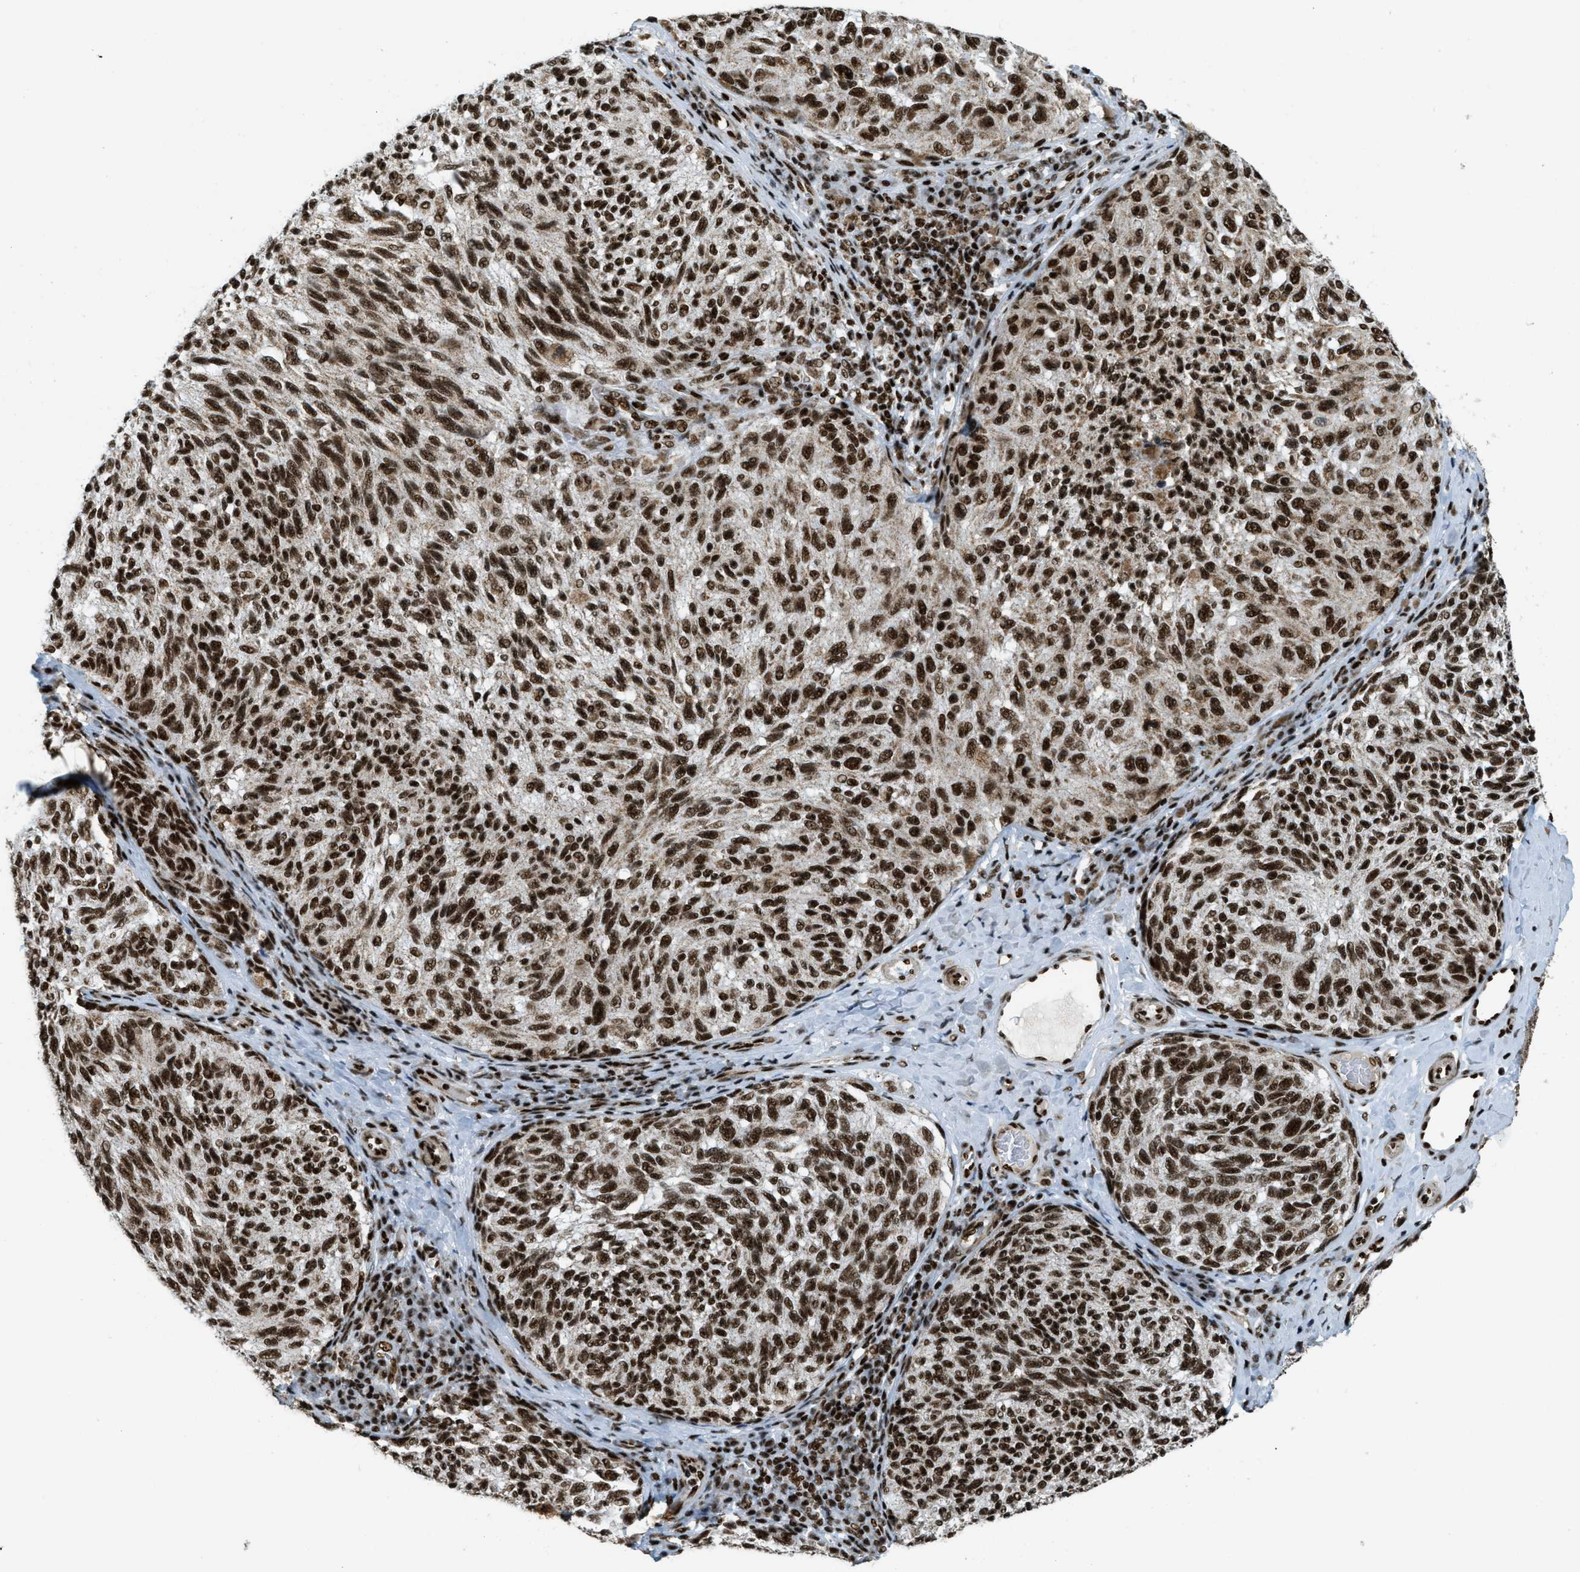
{"staining": {"intensity": "strong", "quantity": ">75%", "location": "nuclear"}, "tissue": "melanoma", "cell_type": "Tumor cells", "image_type": "cancer", "snomed": [{"axis": "morphology", "description": "Malignant melanoma, NOS"}, {"axis": "topography", "description": "Skin"}], "caption": "High-magnification brightfield microscopy of malignant melanoma stained with DAB (brown) and counterstained with hematoxylin (blue). tumor cells exhibit strong nuclear staining is identified in about>75% of cells.", "gene": "GABPB1", "patient": {"sex": "female", "age": 73}}